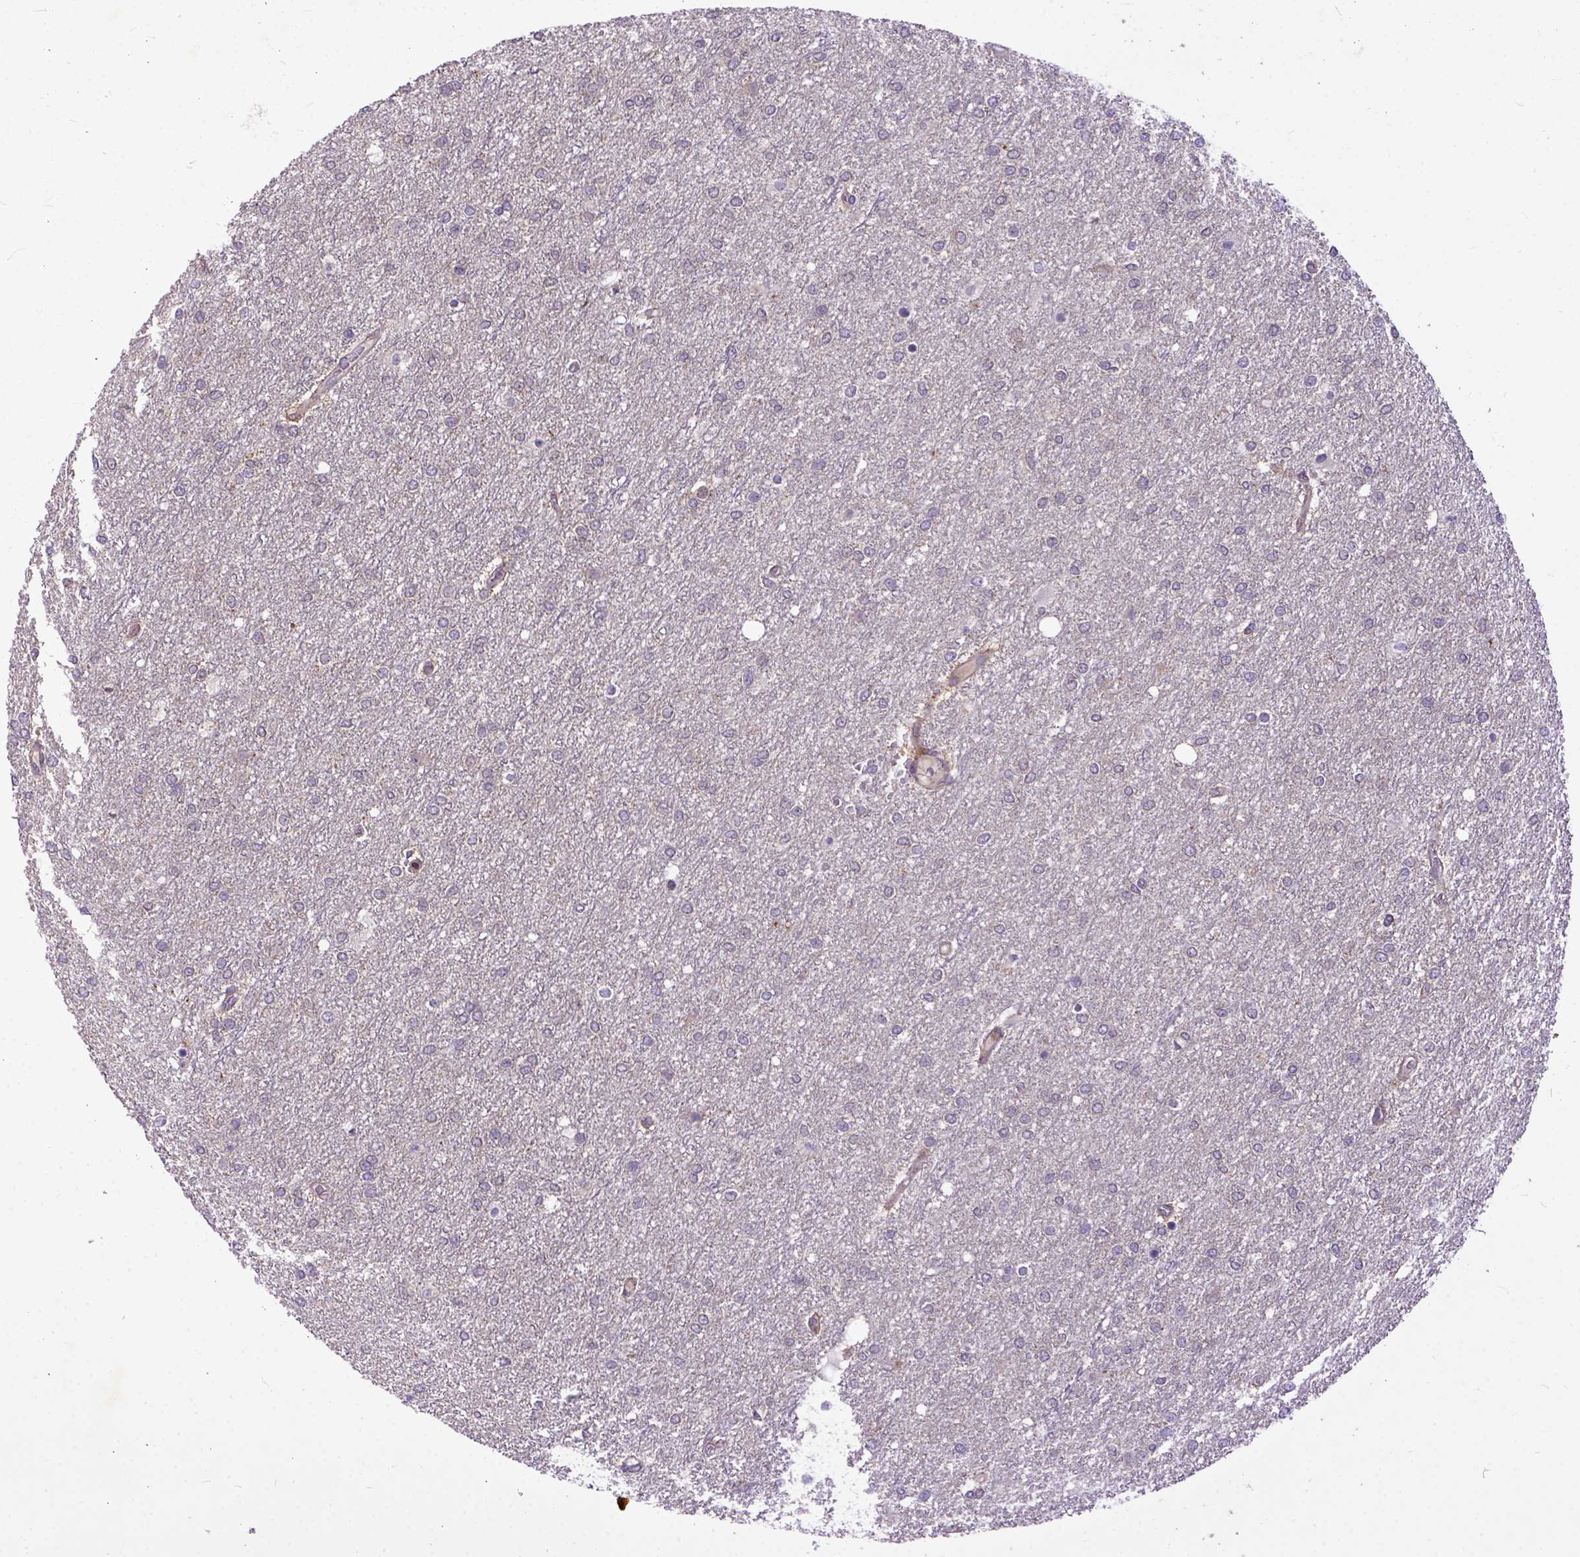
{"staining": {"intensity": "negative", "quantity": "none", "location": "none"}, "tissue": "glioma", "cell_type": "Tumor cells", "image_type": "cancer", "snomed": [{"axis": "morphology", "description": "Glioma, malignant, High grade"}, {"axis": "topography", "description": "Brain"}], "caption": "The micrograph demonstrates no significant expression in tumor cells of glioma.", "gene": "CPNE1", "patient": {"sex": "female", "age": 61}}